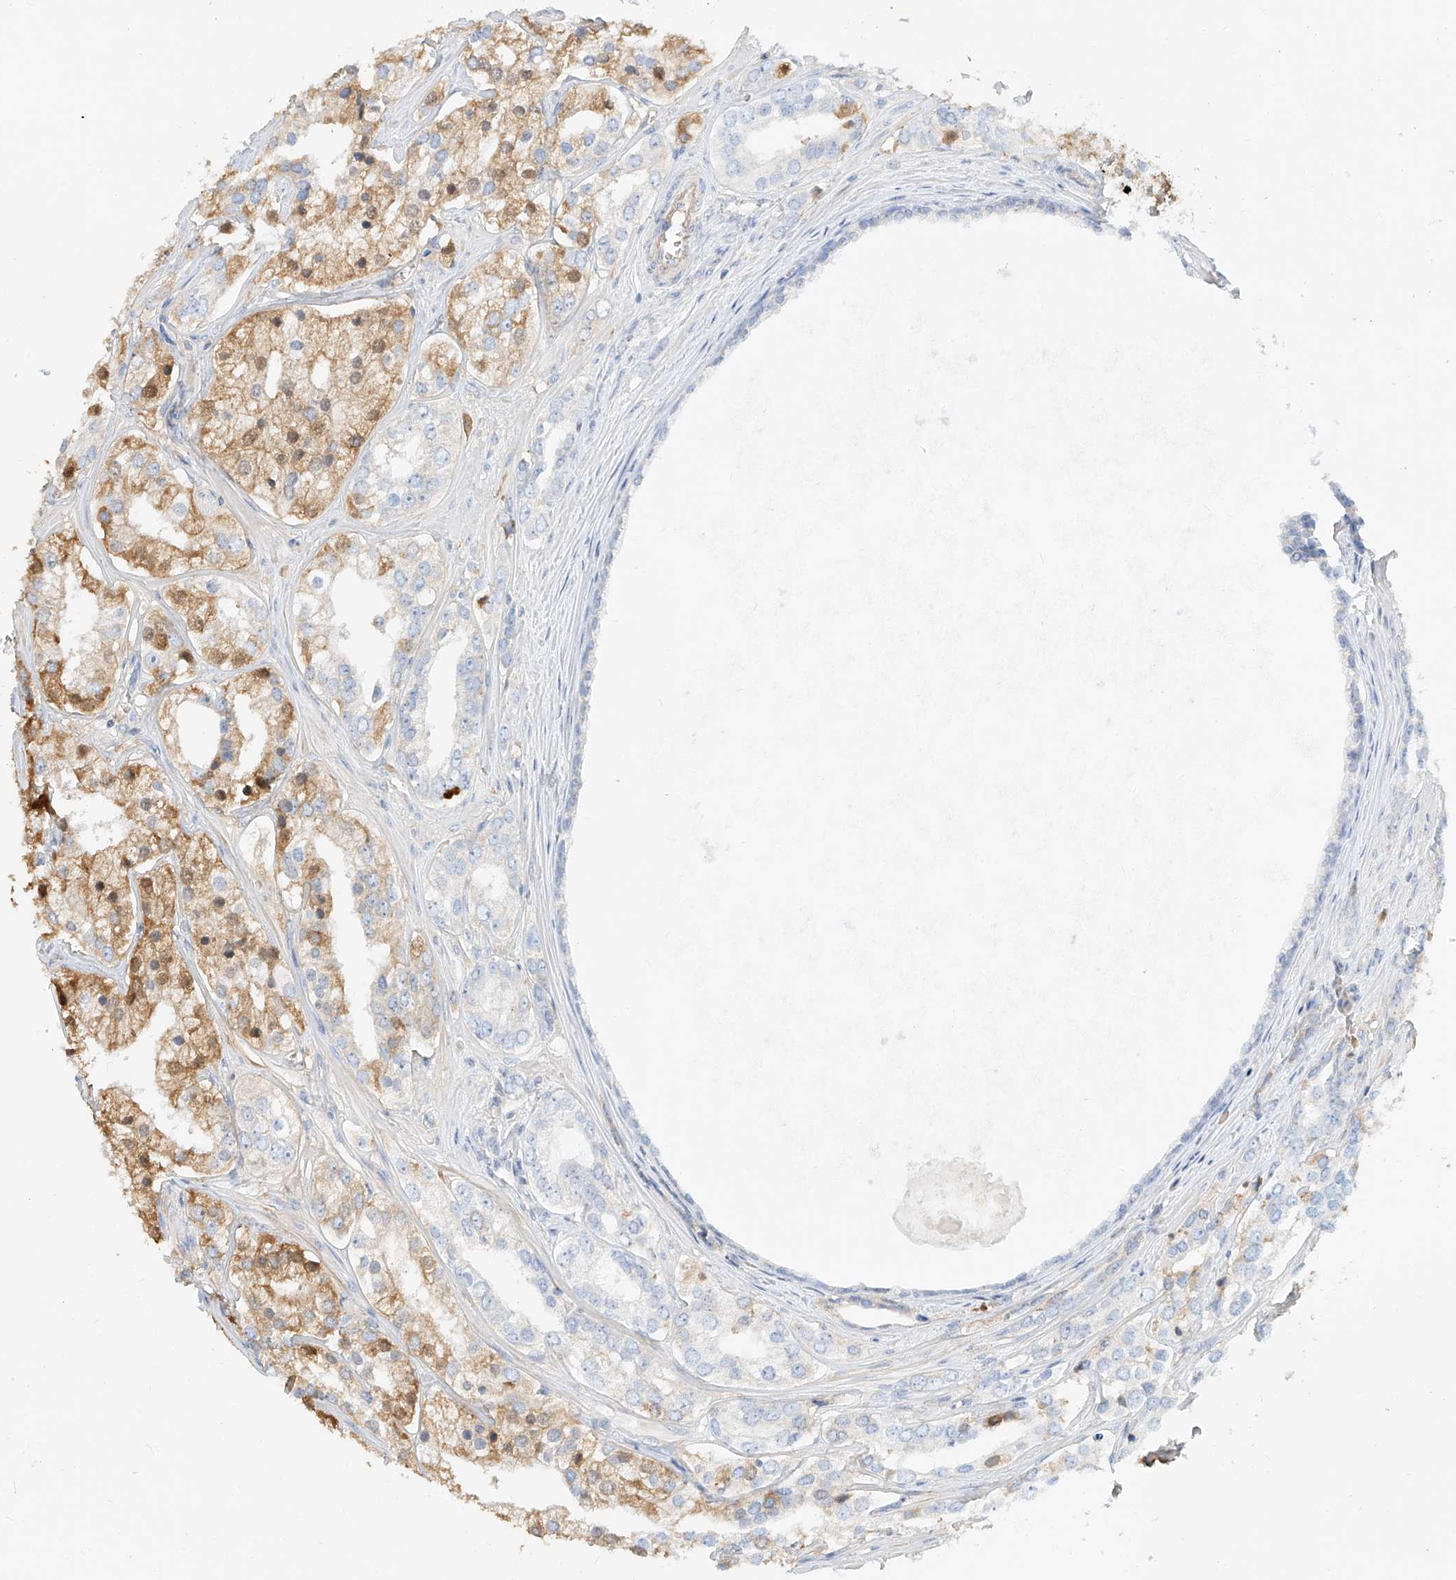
{"staining": {"intensity": "moderate", "quantity": "<25%", "location": "cytoplasmic/membranous"}, "tissue": "prostate cancer", "cell_type": "Tumor cells", "image_type": "cancer", "snomed": [{"axis": "morphology", "description": "Adenocarcinoma, High grade"}, {"axis": "topography", "description": "Prostate"}], "caption": "Human prostate high-grade adenocarcinoma stained with a protein marker reveals moderate staining in tumor cells.", "gene": "OCSTAMP", "patient": {"sex": "male", "age": 66}}